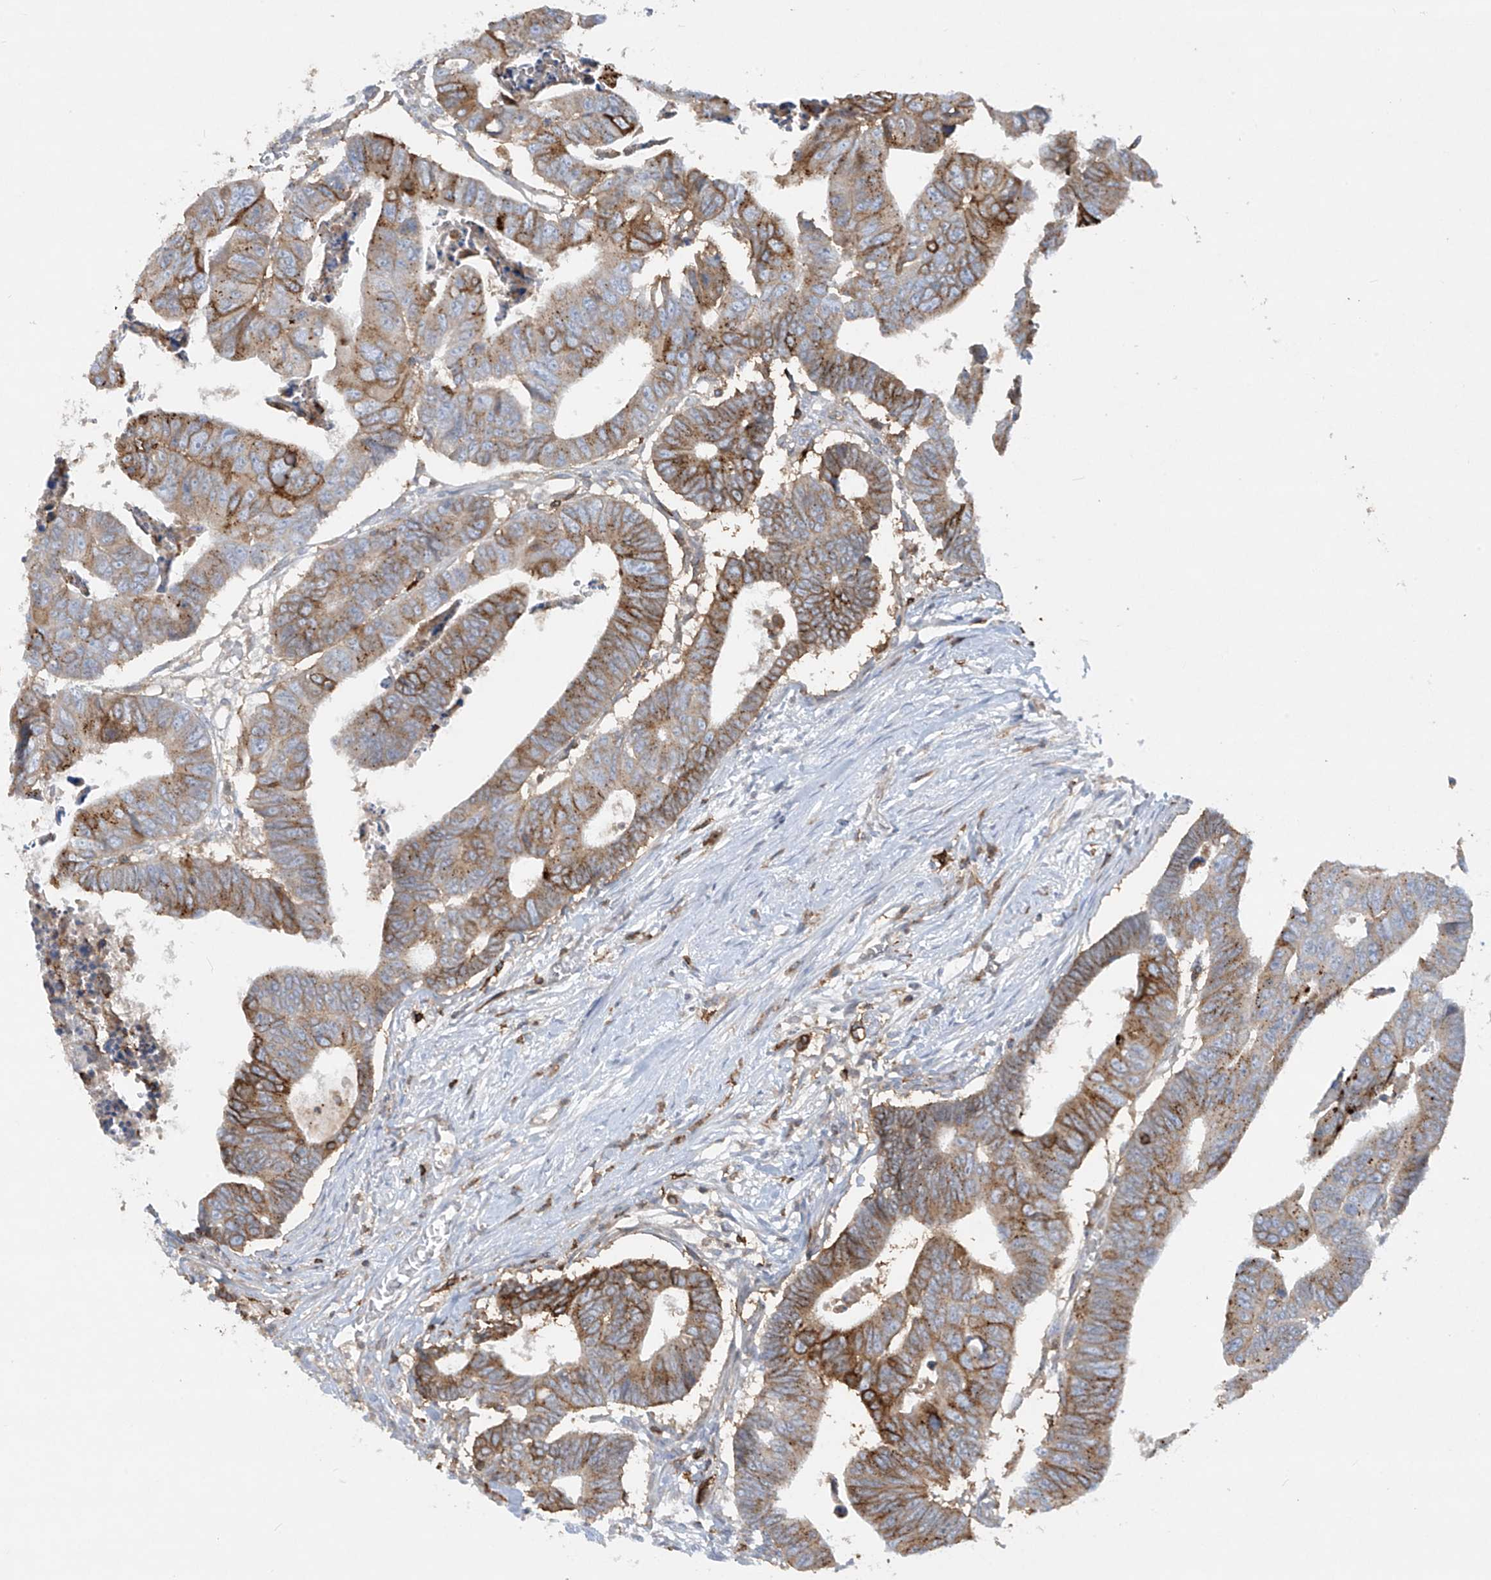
{"staining": {"intensity": "strong", "quantity": ">75%", "location": "cytoplasmic/membranous"}, "tissue": "colorectal cancer", "cell_type": "Tumor cells", "image_type": "cancer", "snomed": [{"axis": "morphology", "description": "Adenocarcinoma, NOS"}, {"axis": "topography", "description": "Rectum"}], "caption": "Colorectal adenocarcinoma tissue shows strong cytoplasmic/membranous staining in approximately >75% of tumor cells Using DAB (3,3'-diaminobenzidine) (brown) and hematoxylin (blue) stains, captured at high magnification using brightfield microscopy.", "gene": "HLA-E", "patient": {"sex": "female", "age": 65}}